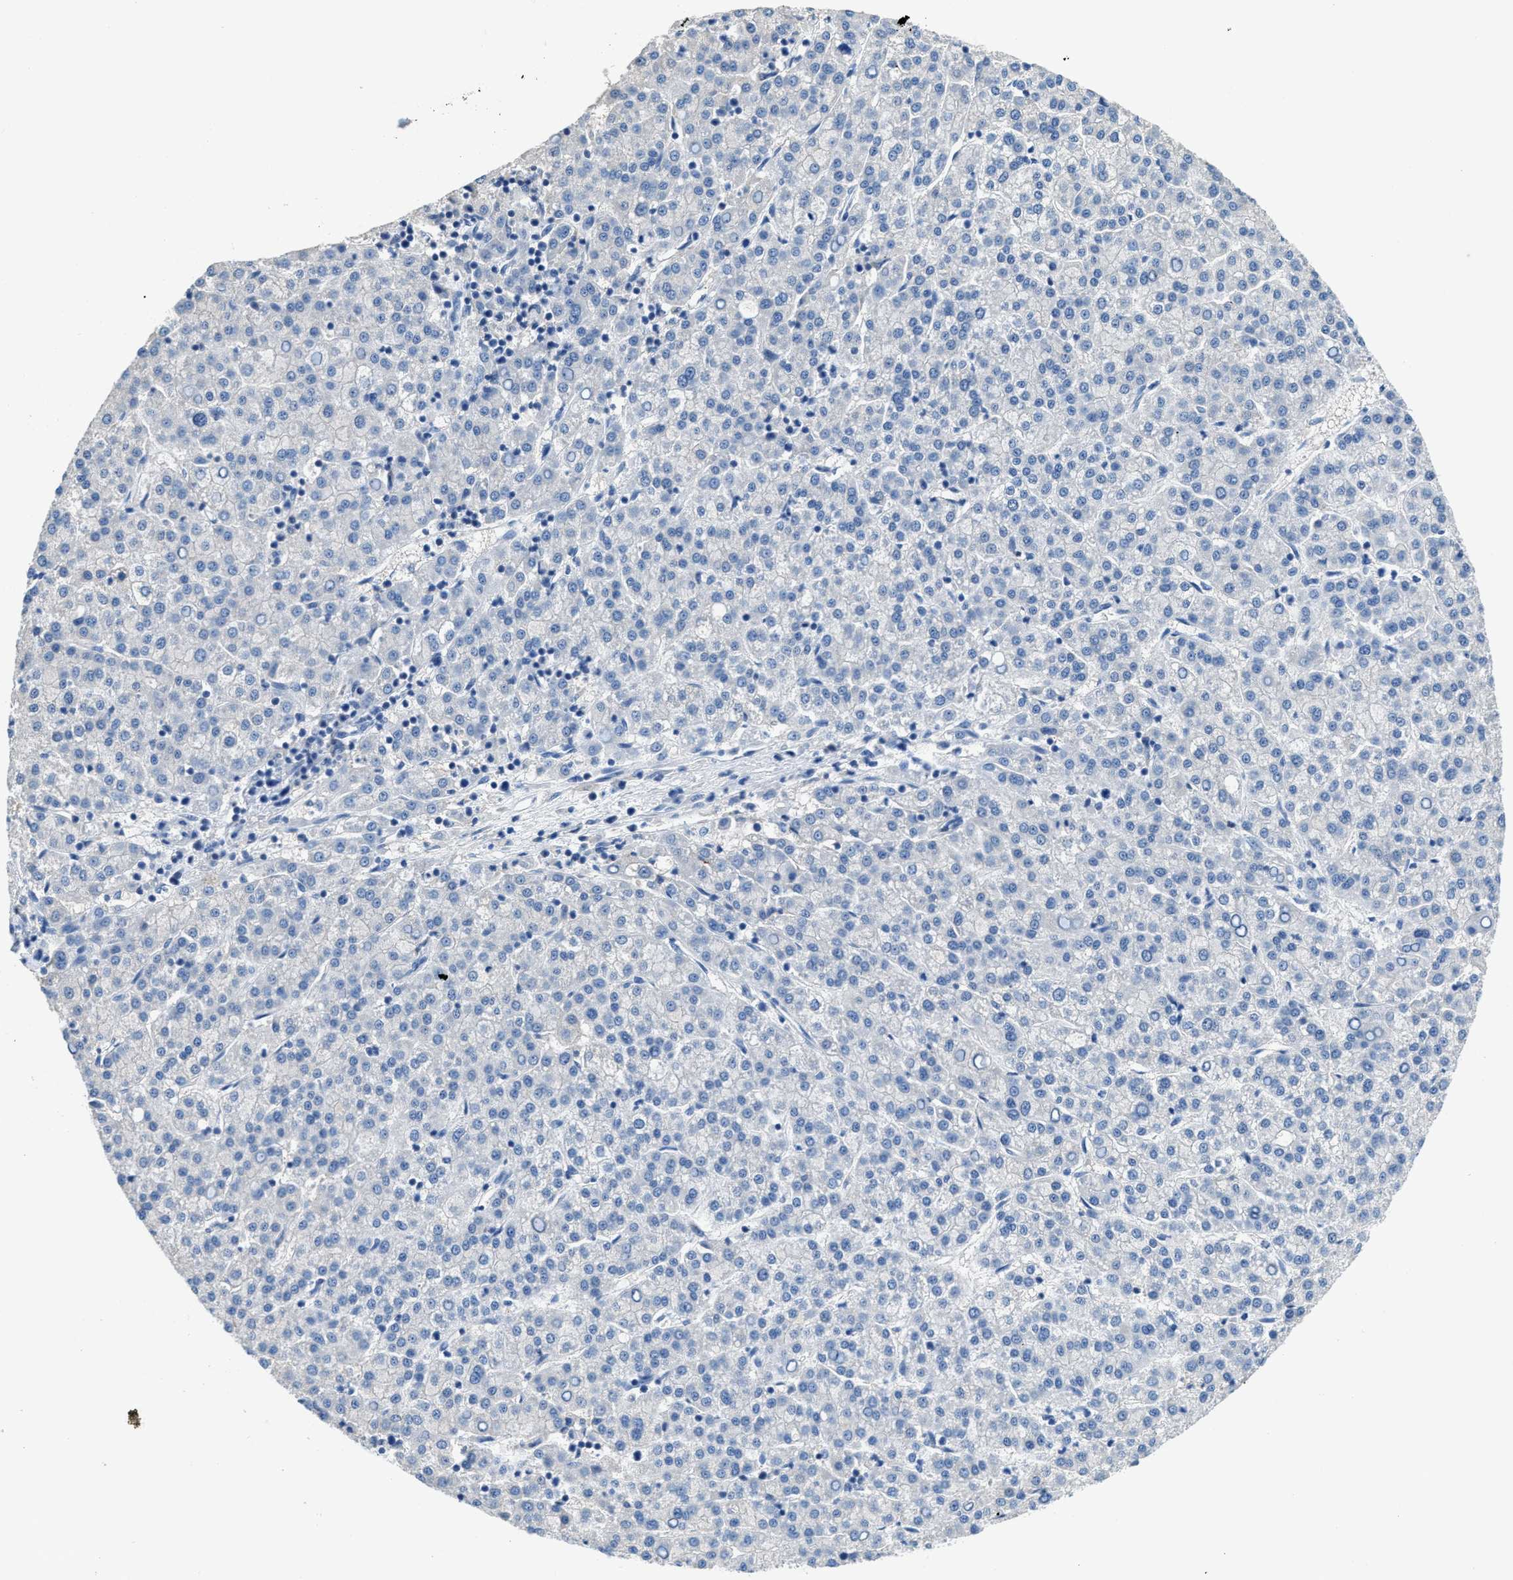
{"staining": {"intensity": "negative", "quantity": "none", "location": "none"}, "tissue": "liver cancer", "cell_type": "Tumor cells", "image_type": "cancer", "snomed": [{"axis": "morphology", "description": "Carcinoma, Hepatocellular, NOS"}, {"axis": "topography", "description": "Liver"}], "caption": "Immunohistochemistry (IHC) photomicrograph of liver hepatocellular carcinoma stained for a protein (brown), which exhibits no expression in tumor cells.", "gene": "SLC10A6", "patient": {"sex": "female", "age": 58}}